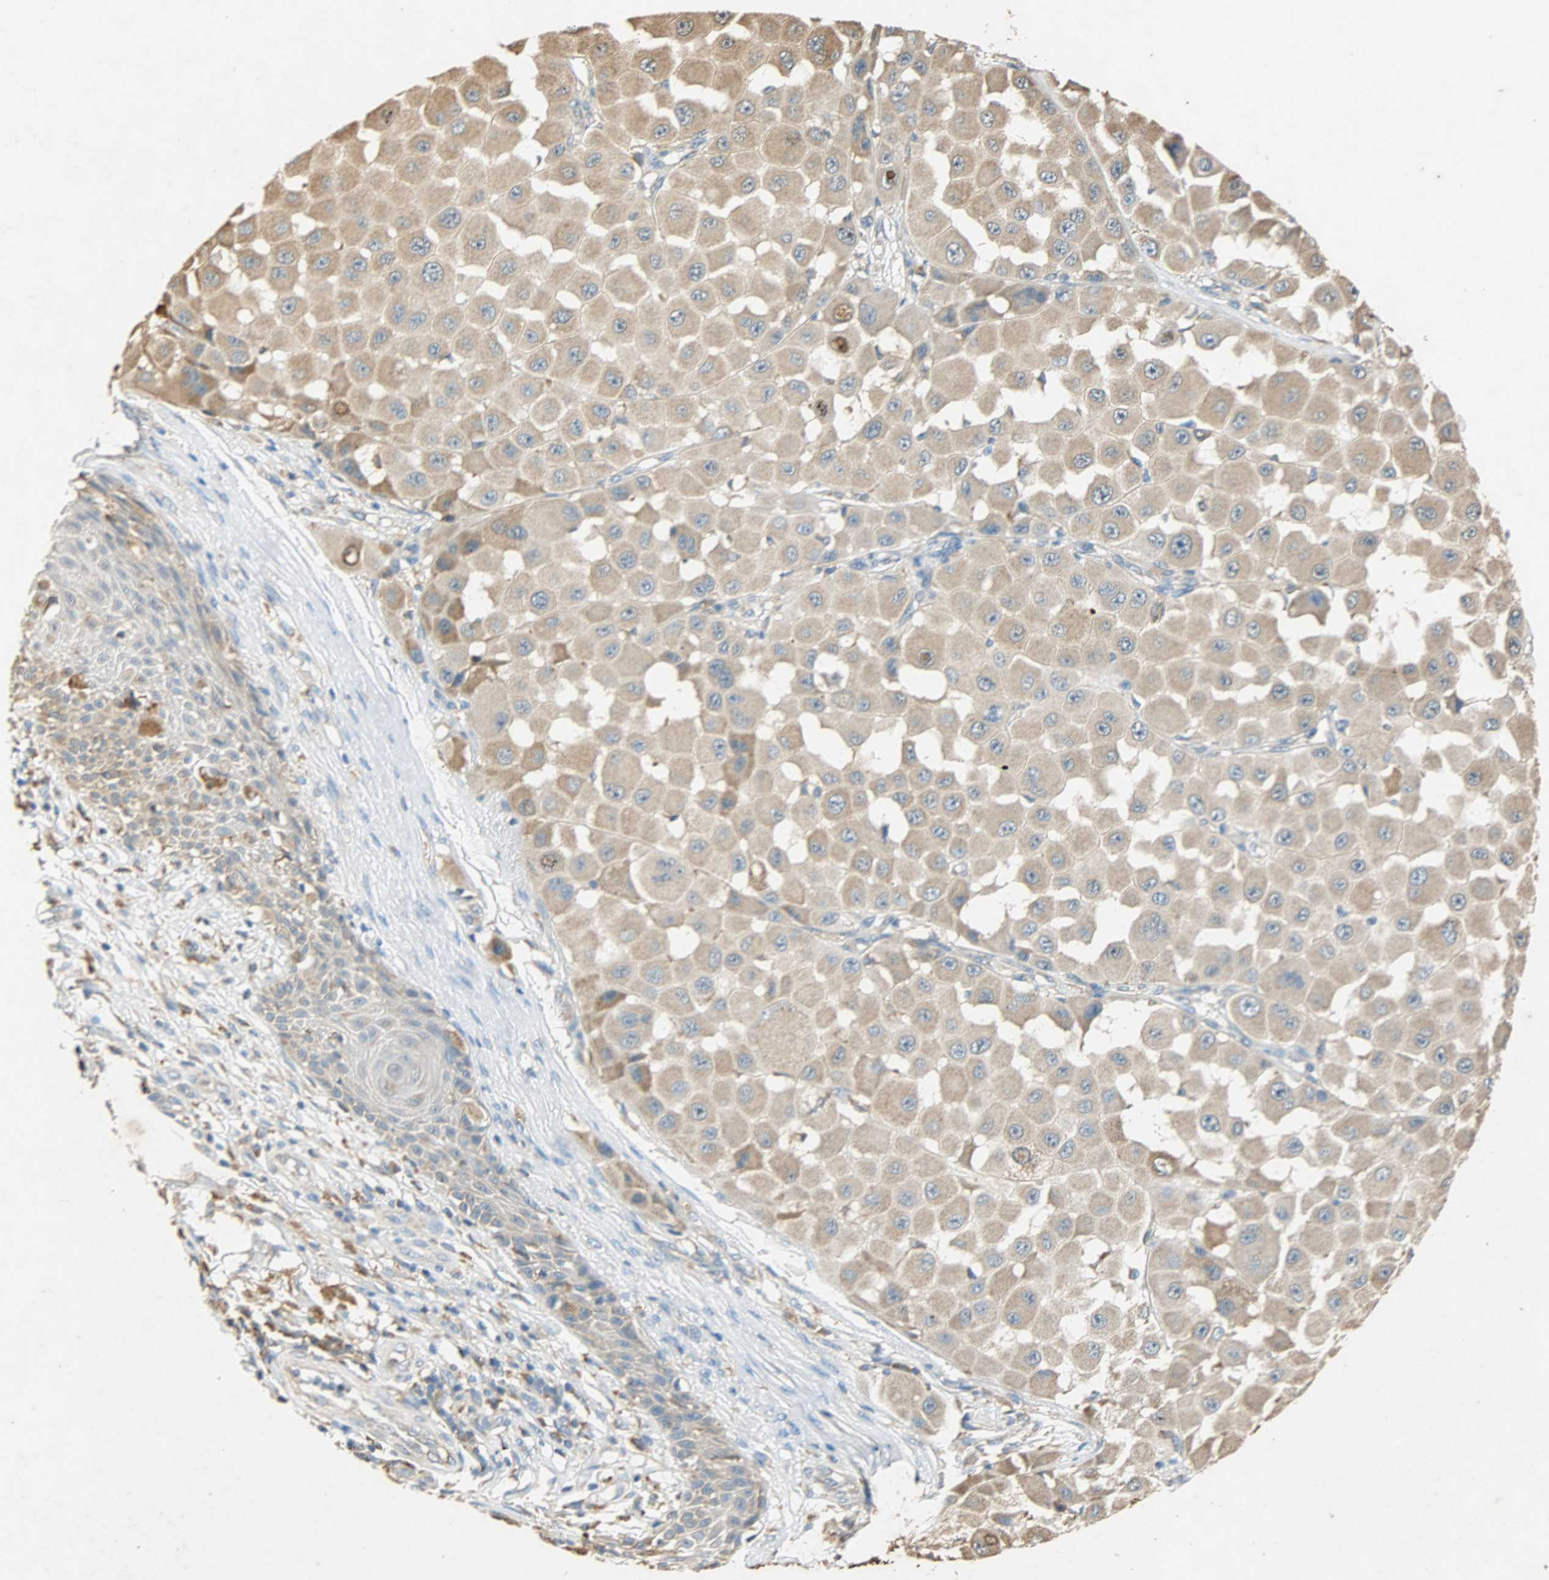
{"staining": {"intensity": "moderate", "quantity": ">75%", "location": "cytoplasmic/membranous"}, "tissue": "melanoma", "cell_type": "Tumor cells", "image_type": "cancer", "snomed": [{"axis": "morphology", "description": "Malignant melanoma, NOS"}, {"axis": "topography", "description": "Skin"}], "caption": "Melanoma stained with immunohistochemistry (IHC) displays moderate cytoplasmic/membranous positivity in approximately >75% of tumor cells.", "gene": "HSPA5", "patient": {"sex": "female", "age": 81}}